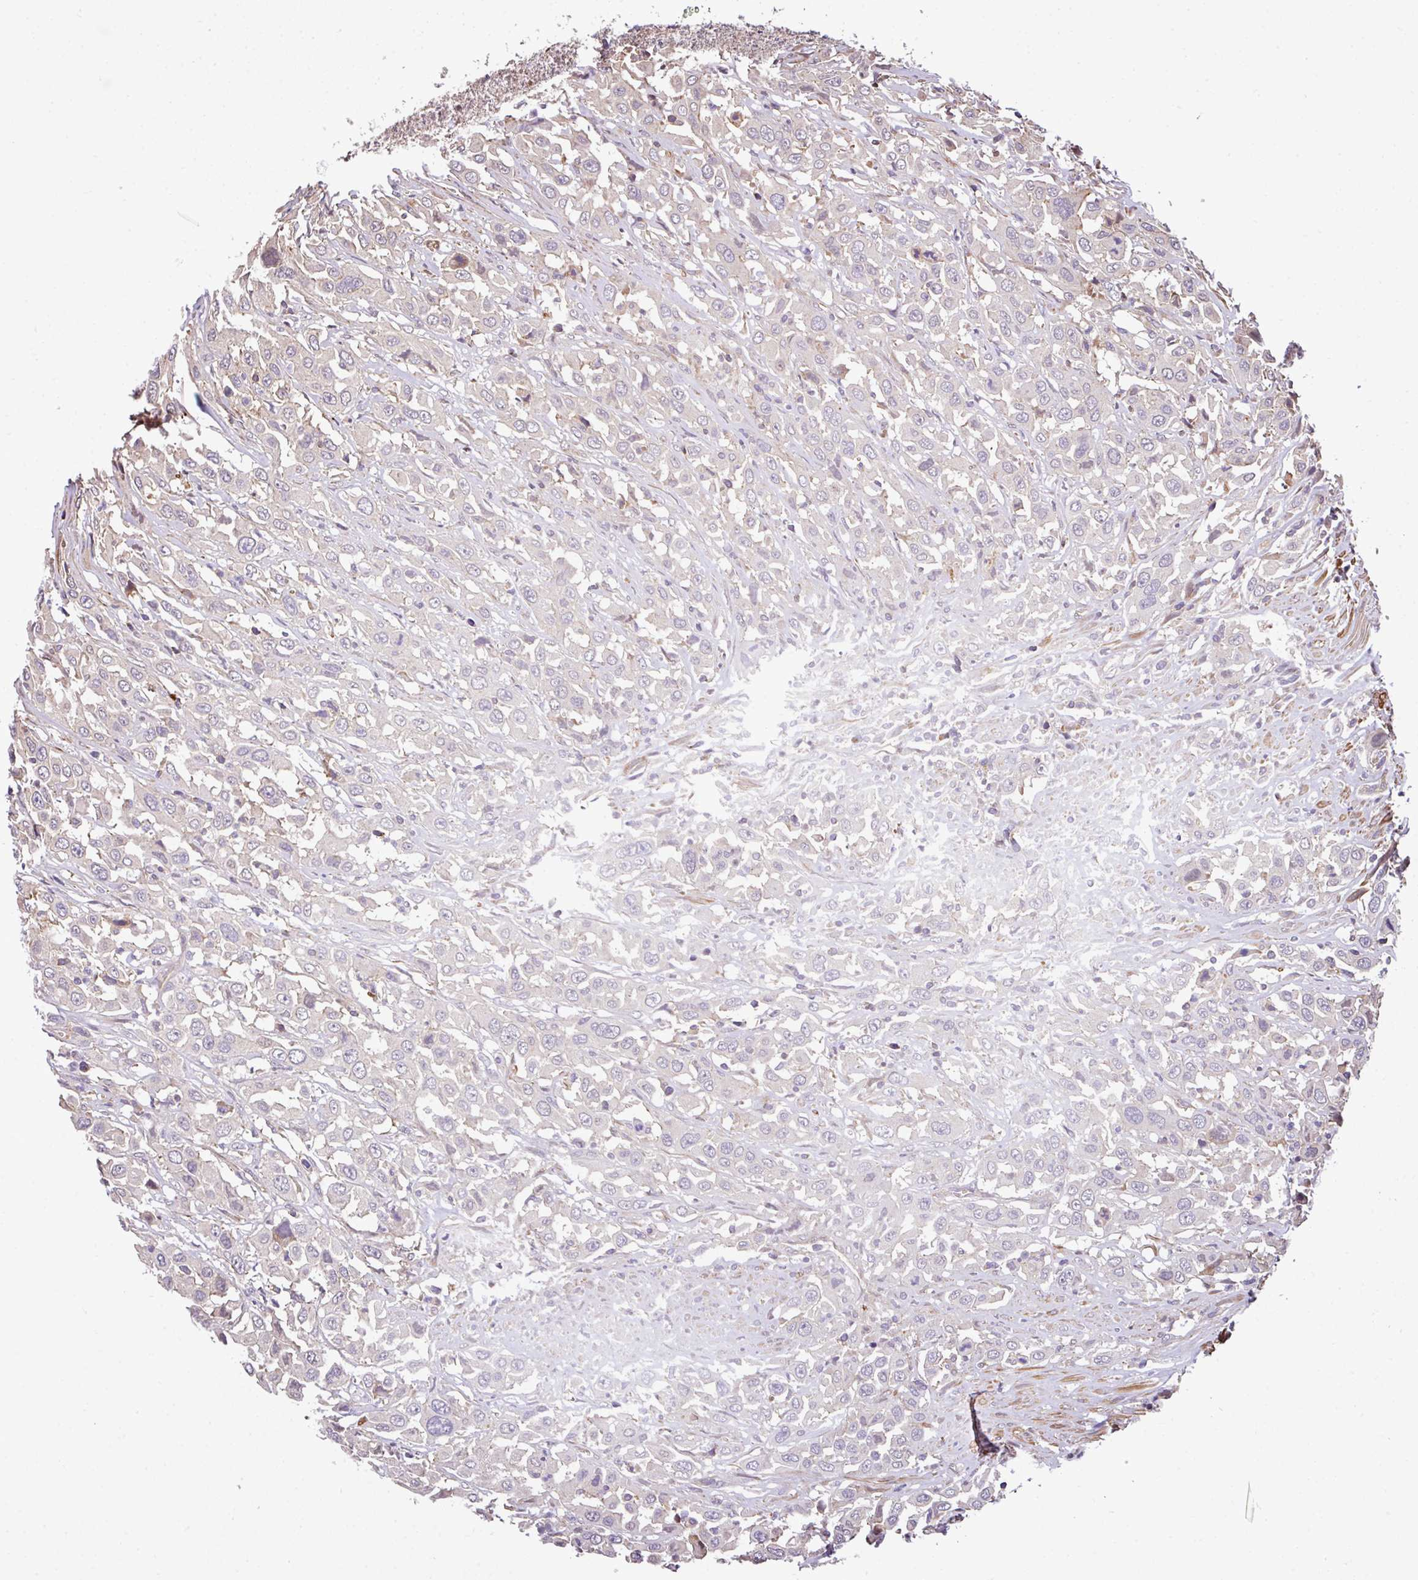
{"staining": {"intensity": "negative", "quantity": "none", "location": "none"}, "tissue": "urothelial cancer", "cell_type": "Tumor cells", "image_type": "cancer", "snomed": [{"axis": "morphology", "description": "Urothelial carcinoma, High grade"}, {"axis": "topography", "description": "Urinary bladder"}], "caption": "A high-resolution histopathology image shows immunohistochemistry staining of urothelial cancer, which demonstrates no significant expression in tumor cells. The staining is performed using DAB (3,3'-diaminobenzidine) brown chromogen with nuclei counter-stained in using hematoxylin.", "gene": "CASS4", "patient": {"sex": "male", "age": 61}}